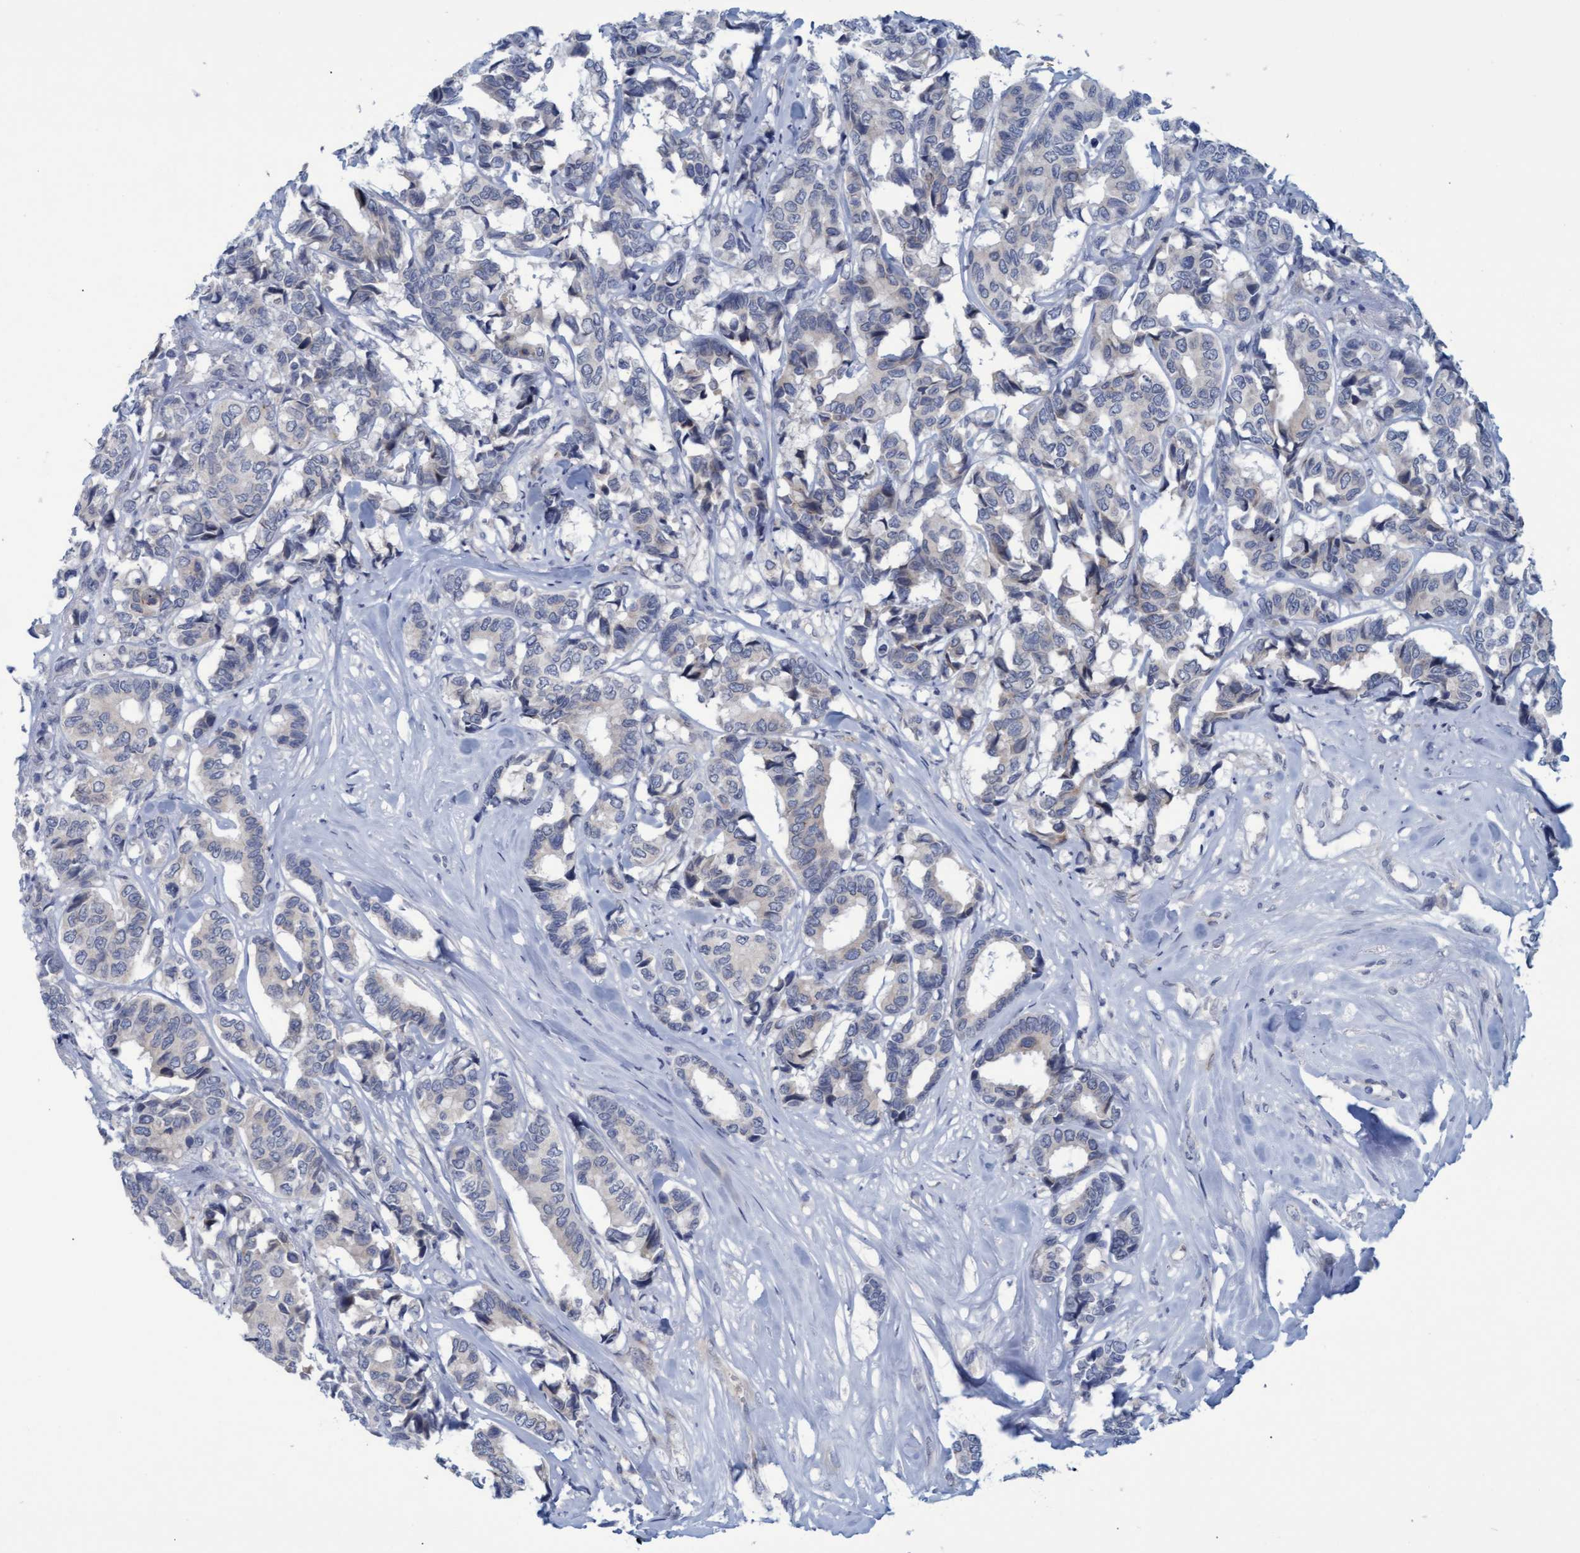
{"staining": {"intensity": "weak", "quantity": "<25%", "location": "cytoplasmic/membranous"}, "tissue": "breast cancer", "cell_type": "Tumor cells", "image_type": "cancer", "snomed": [{"axis": "morphology", "description": "Duct carcinoma"}, {"axis": "topography", "description": "Breast"}], "caption": "Breast cancer stained for a protein using immunohistochemistry exhibits no positivity tumor cells.", "gene": "SSTR3", "patient": {"sex": "female", "age": 87}}